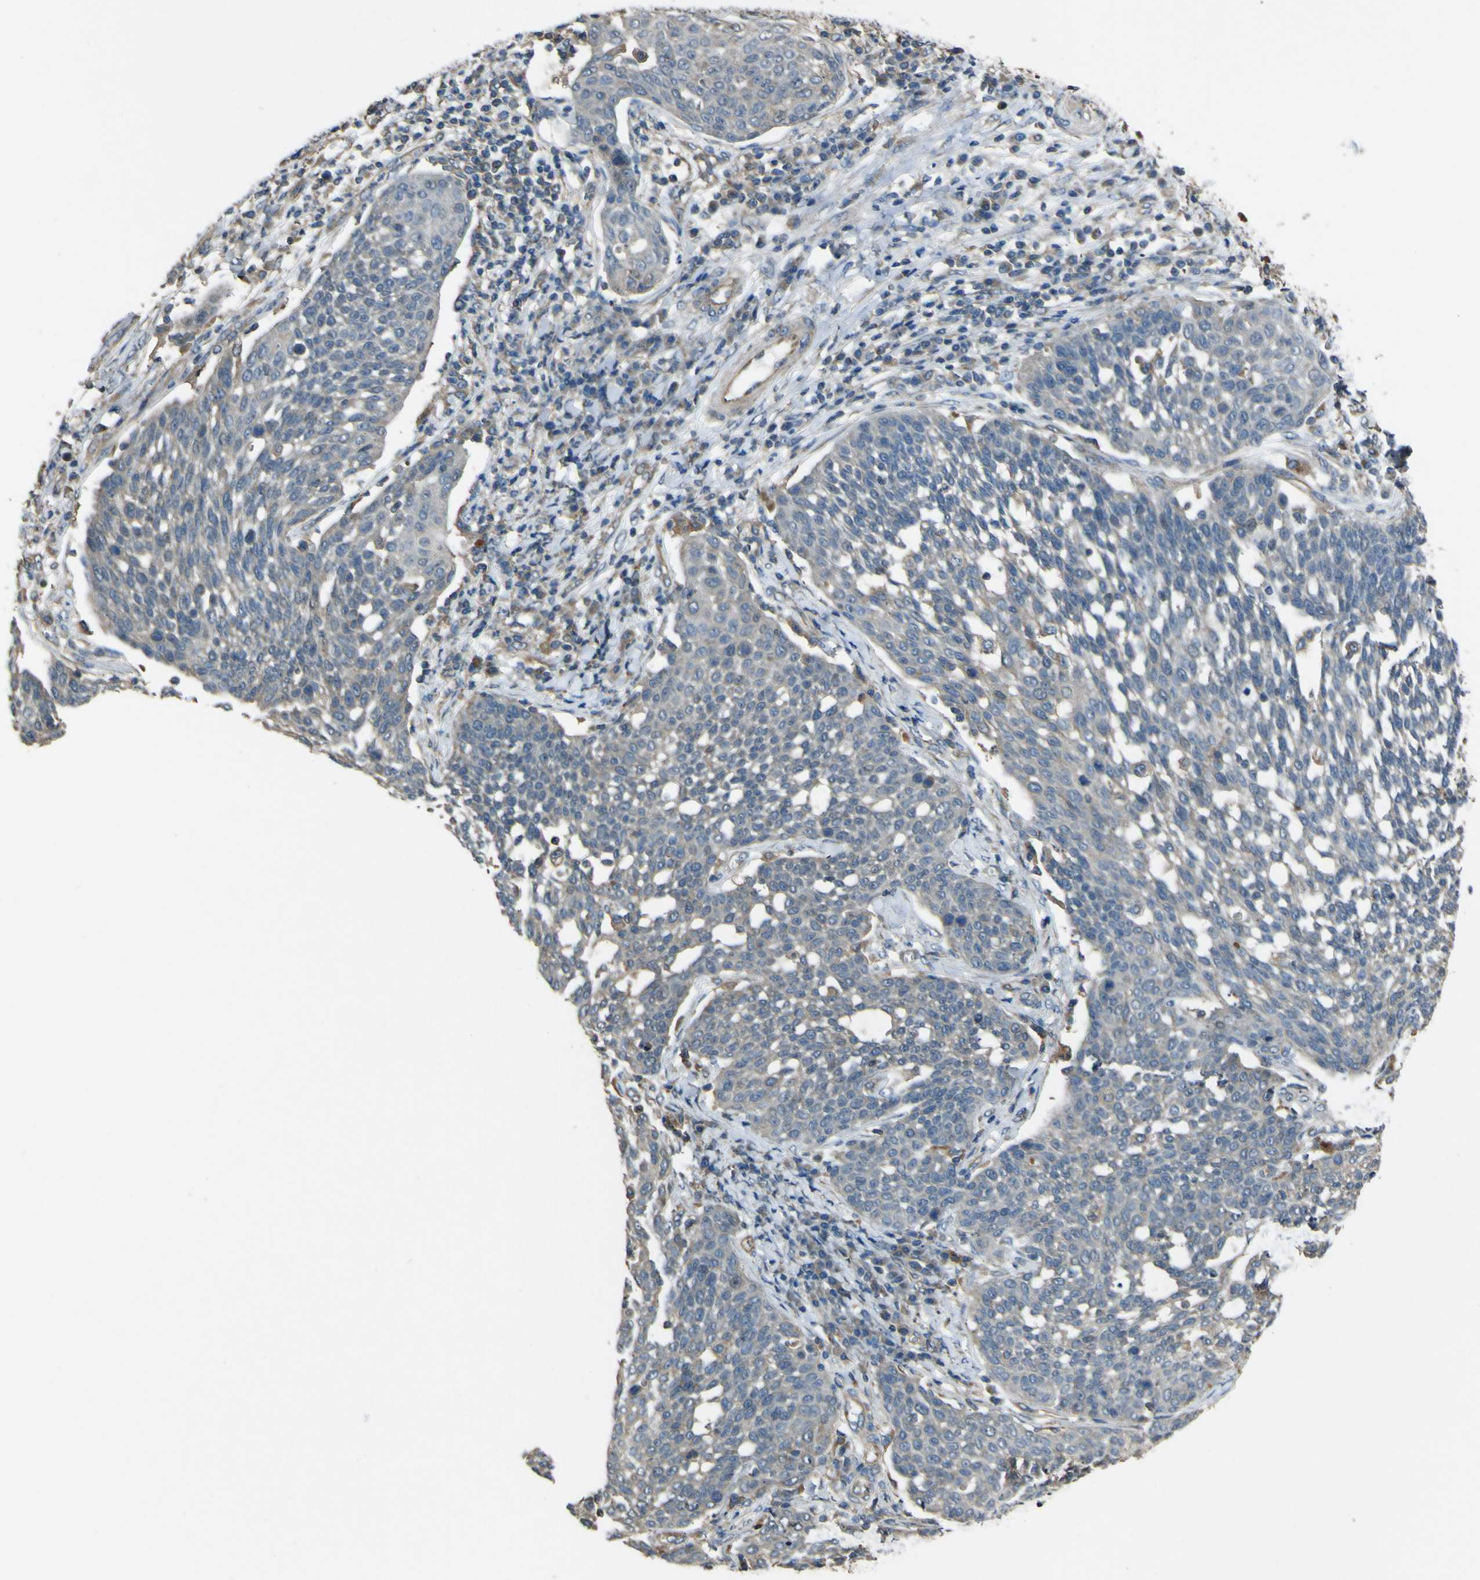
{"staining": {"intensity": "negative", "quantity": "none", "location": "none"}, "tissue": "cervical cancer", "cell_type": "Tumor cells", "image_type": "cancer", "snomed": [{"axis": "morphology", "description": "Squamous cell carcinoma, NOS"}, {"axis": "topography", "description": "Cervix"}], "caption": "Immunohistochemical staining of human cervical cancer displays no significant expression in tumor cells. The staining was performed using DAB to visualize the protein expression in brown, while the nuclei were stained in blue with hematoxylin (Magnification: 20x).", "gene": "NAALADL2", "patient": {"sex": "female", "age": 34}}